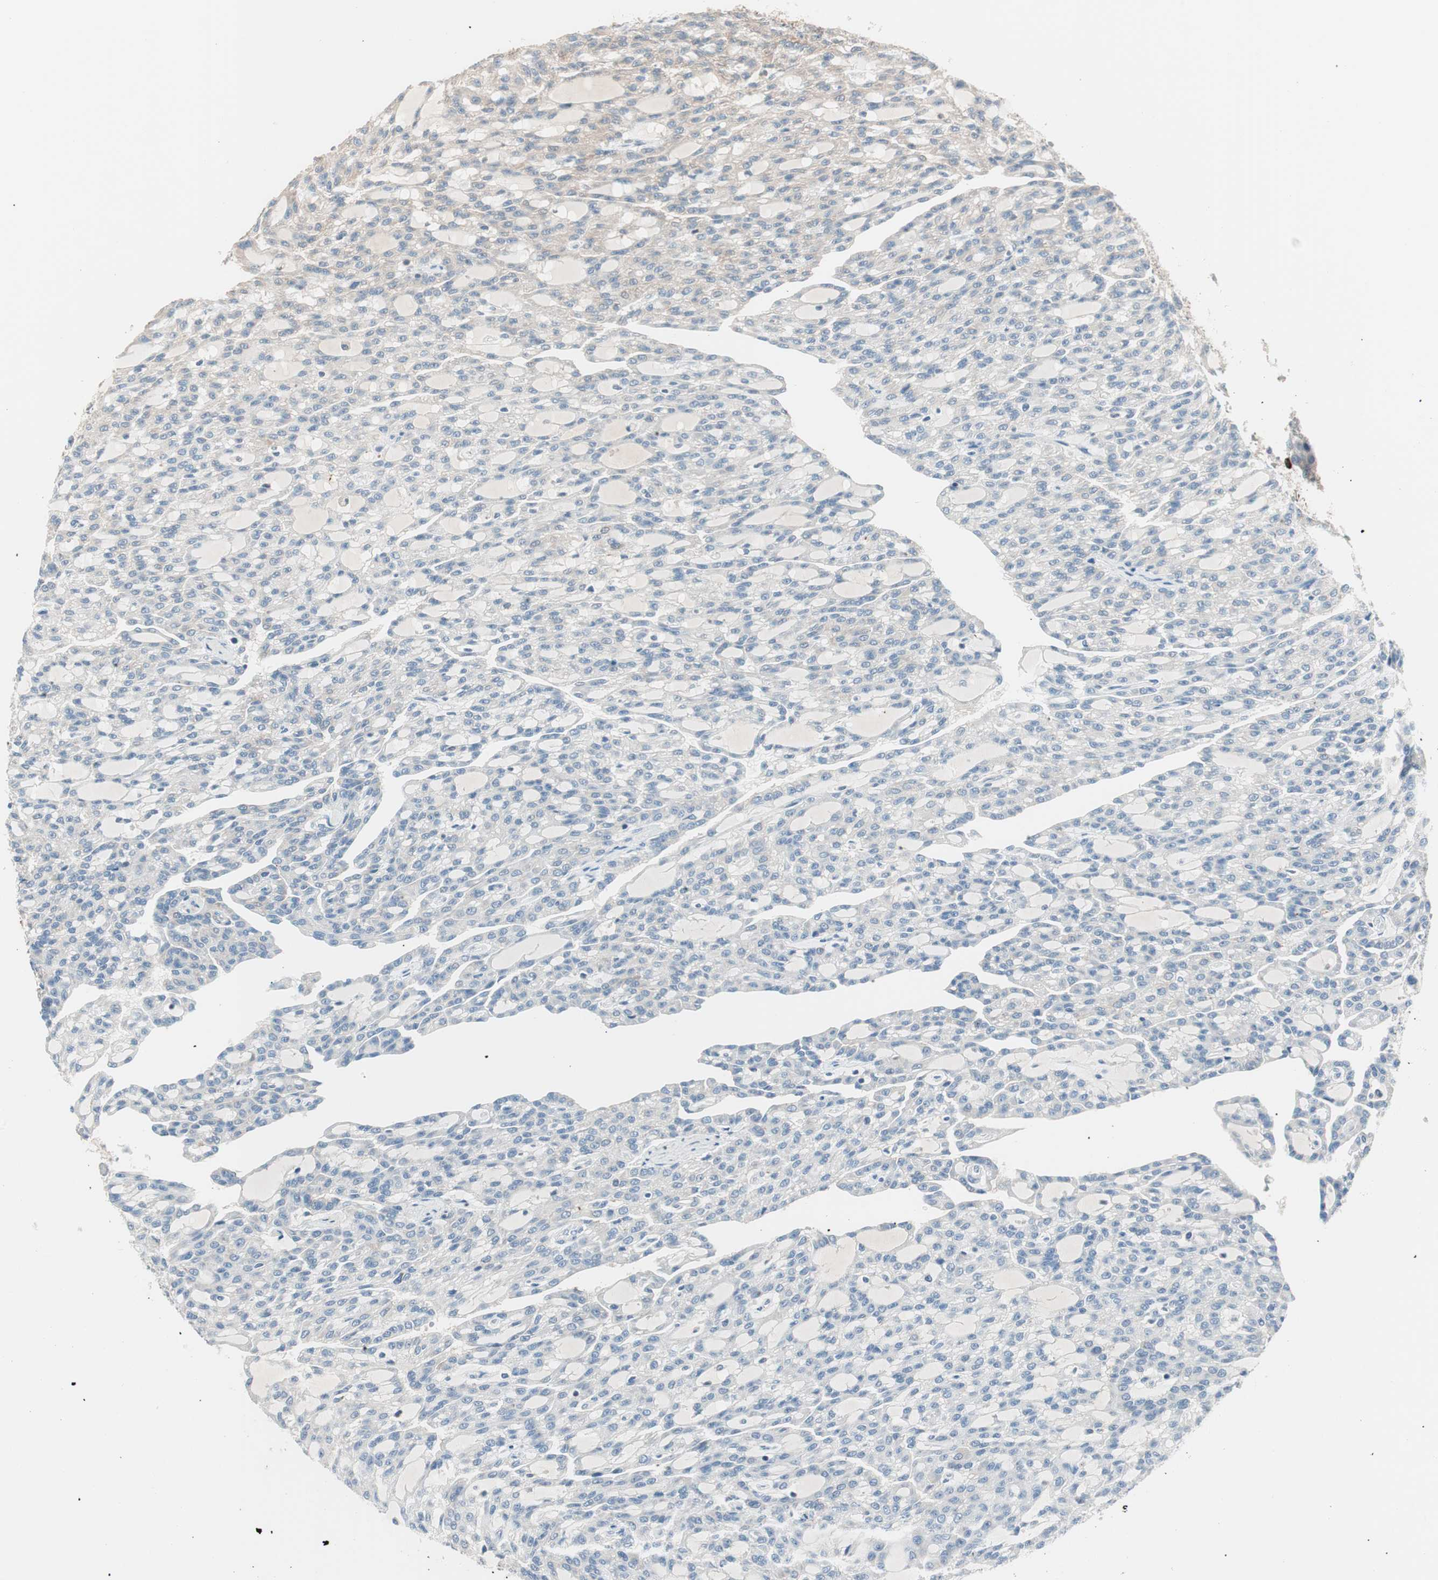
{"staining": {"intensity": "weak", "quantity": "<25%", "location": "cytoplasmic/membranous"}, "tissue": "renal cancer", "cell_type": "Tumor cells", "image_type": "cancer", "snomed": [{"axis": "morphology", "description": "Adenocarcinoma, NOS"}, {"axis": "topography", "description": "Kidney"}], "caption": "Immunohistochemical staining of renal adenocarcinoma shows no significant positivity in tumor cells. (Immunohistochemistry (ihc), brightfield microscopy, high magnification).", "gene": "RAD54B", "patient": {"sex": "male", "age": 63}}